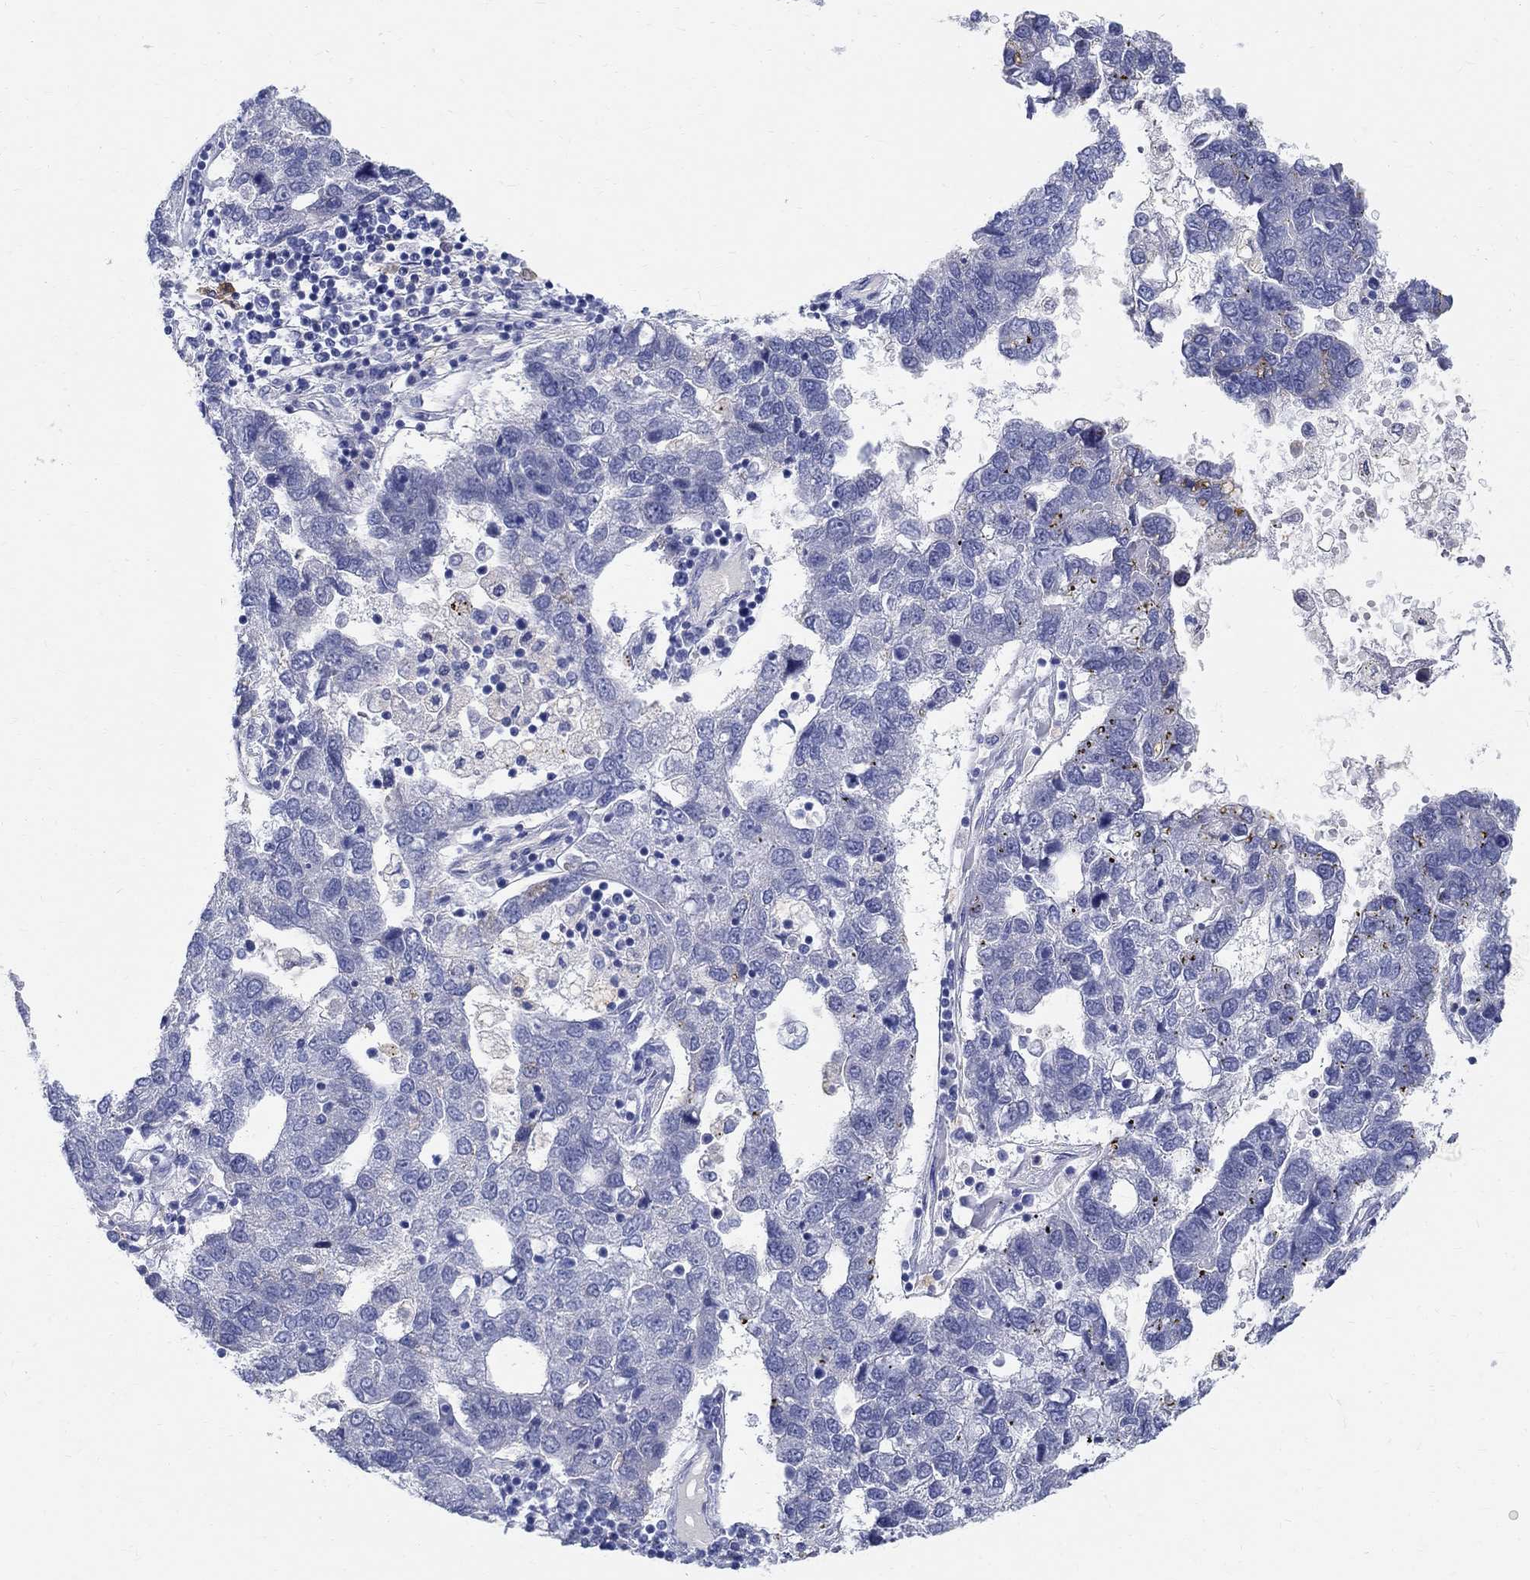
{"staining": {"intensity": "negative", "quantity": "none", "location": "none"}, "tissue": "pancreatic cancer", "cell_type": "Tumor cells", "image_type": "cancer", "snomed": [{"axis": "morphology", "description": "Adenocarcinoma, NOS"}, {"axis": "topography", "description": "Pancreas"}], "caption": "Immunohistochemistry of human adenocarcinoma (pancreatic) reveals no expression in tumor cells.", "gene": "SOX2", "patient": {"sex": "female", "age": 61}}